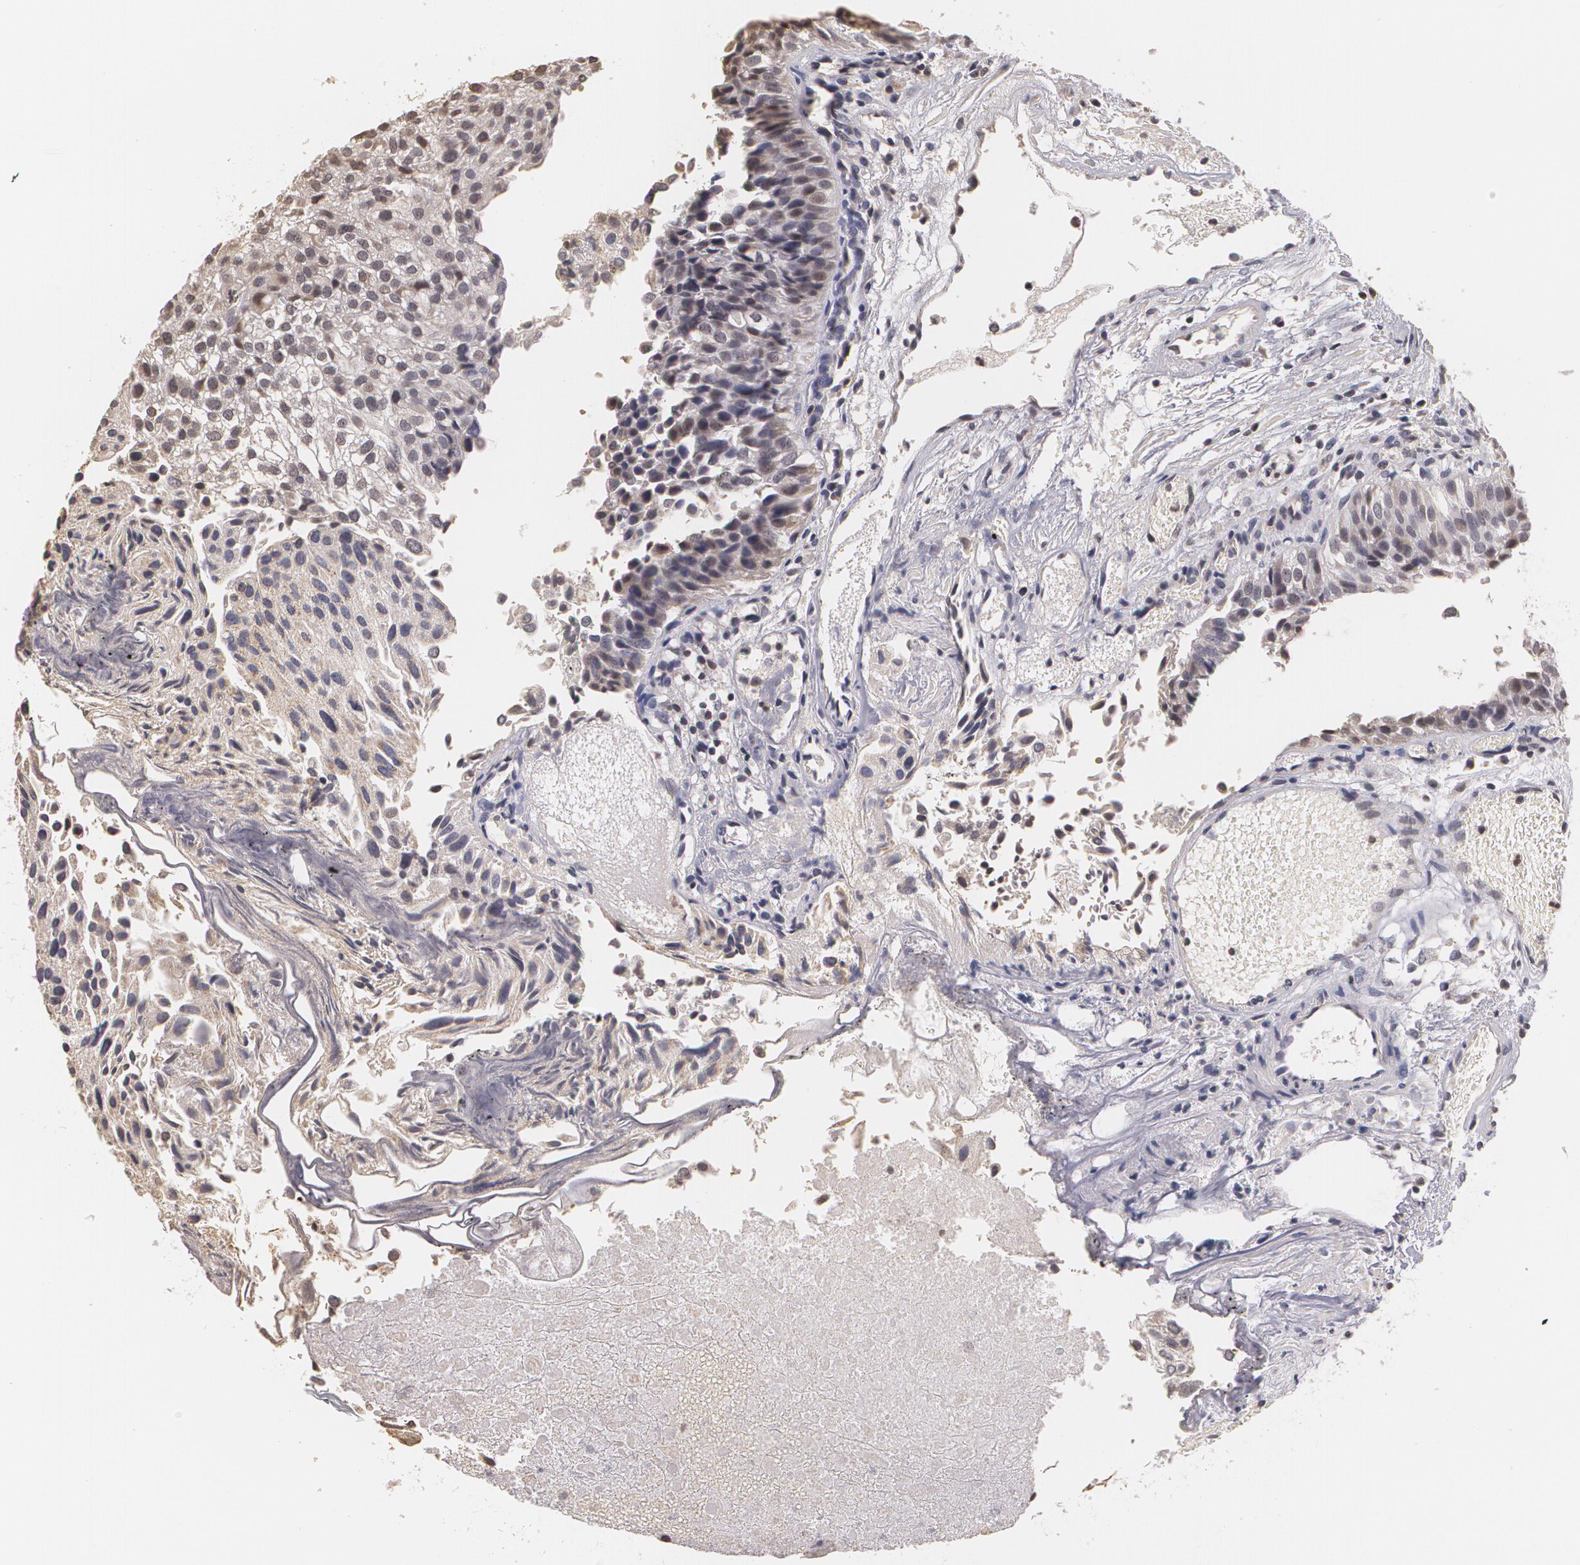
{"staining": {"intensity": "negative", "quantity": "none", "location": "none"}, "tissue": "urothelial cancer", "cell_type": "Tumor cells", "image_type": "cancer", "snomed": [{"axis": "morphology", "description": "Urothelial carcinoma, Low grade"}, {"axis": "topography", "description": "Urinary bladder"}], "caption": "The micrograph shows no significant expression in tumor cells of urothelial cancer.", "gene": "THRB", "patient": {"sex": "female", "age": 89}}